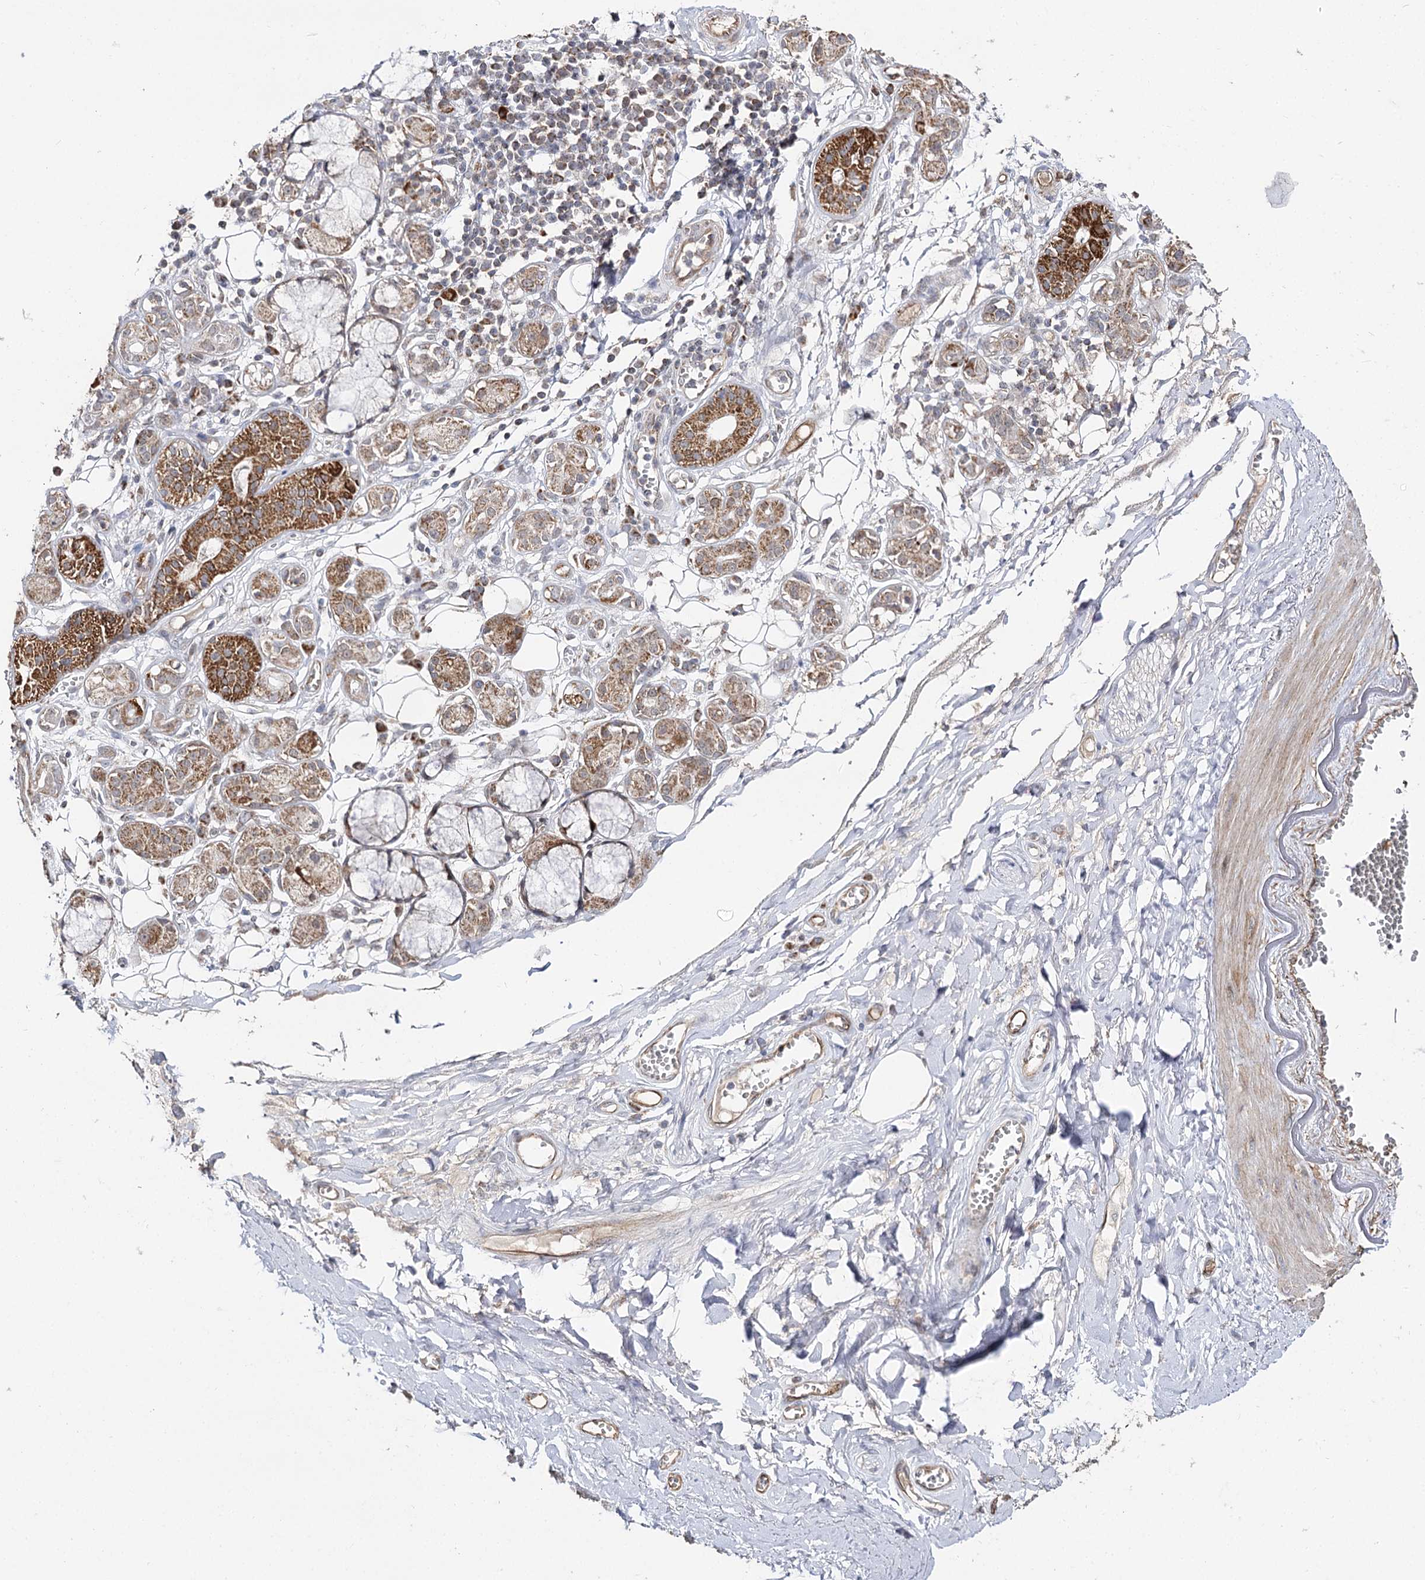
{"staining": {"intensity": "negative", "quantity": "none", "location": "none"}, "tissue": "adipose tissue", "cell_type": "Adipocytes", "image_type": "normal", "snomed": [{"axis": "morphology", "description": "Normal tissue, NOS"}, {"axis": "morphology", "description": "Inflammation, NOS"}, {"axis": "topography", "description": "Salivary gland"}, {"axis": "topography", "description": "Peripheral nerve tissue"}], "caption": "IHC photomicrograph of normal adipose tissue stained for a protein (brown), which displays no expression in adipocytes. (DAB (3,3'-diaminobenzidine) IHC visualized using brightfield microscopy, high magnification).", "gene": "CBR4", "patient": {"sex": "female", "age": 75}}